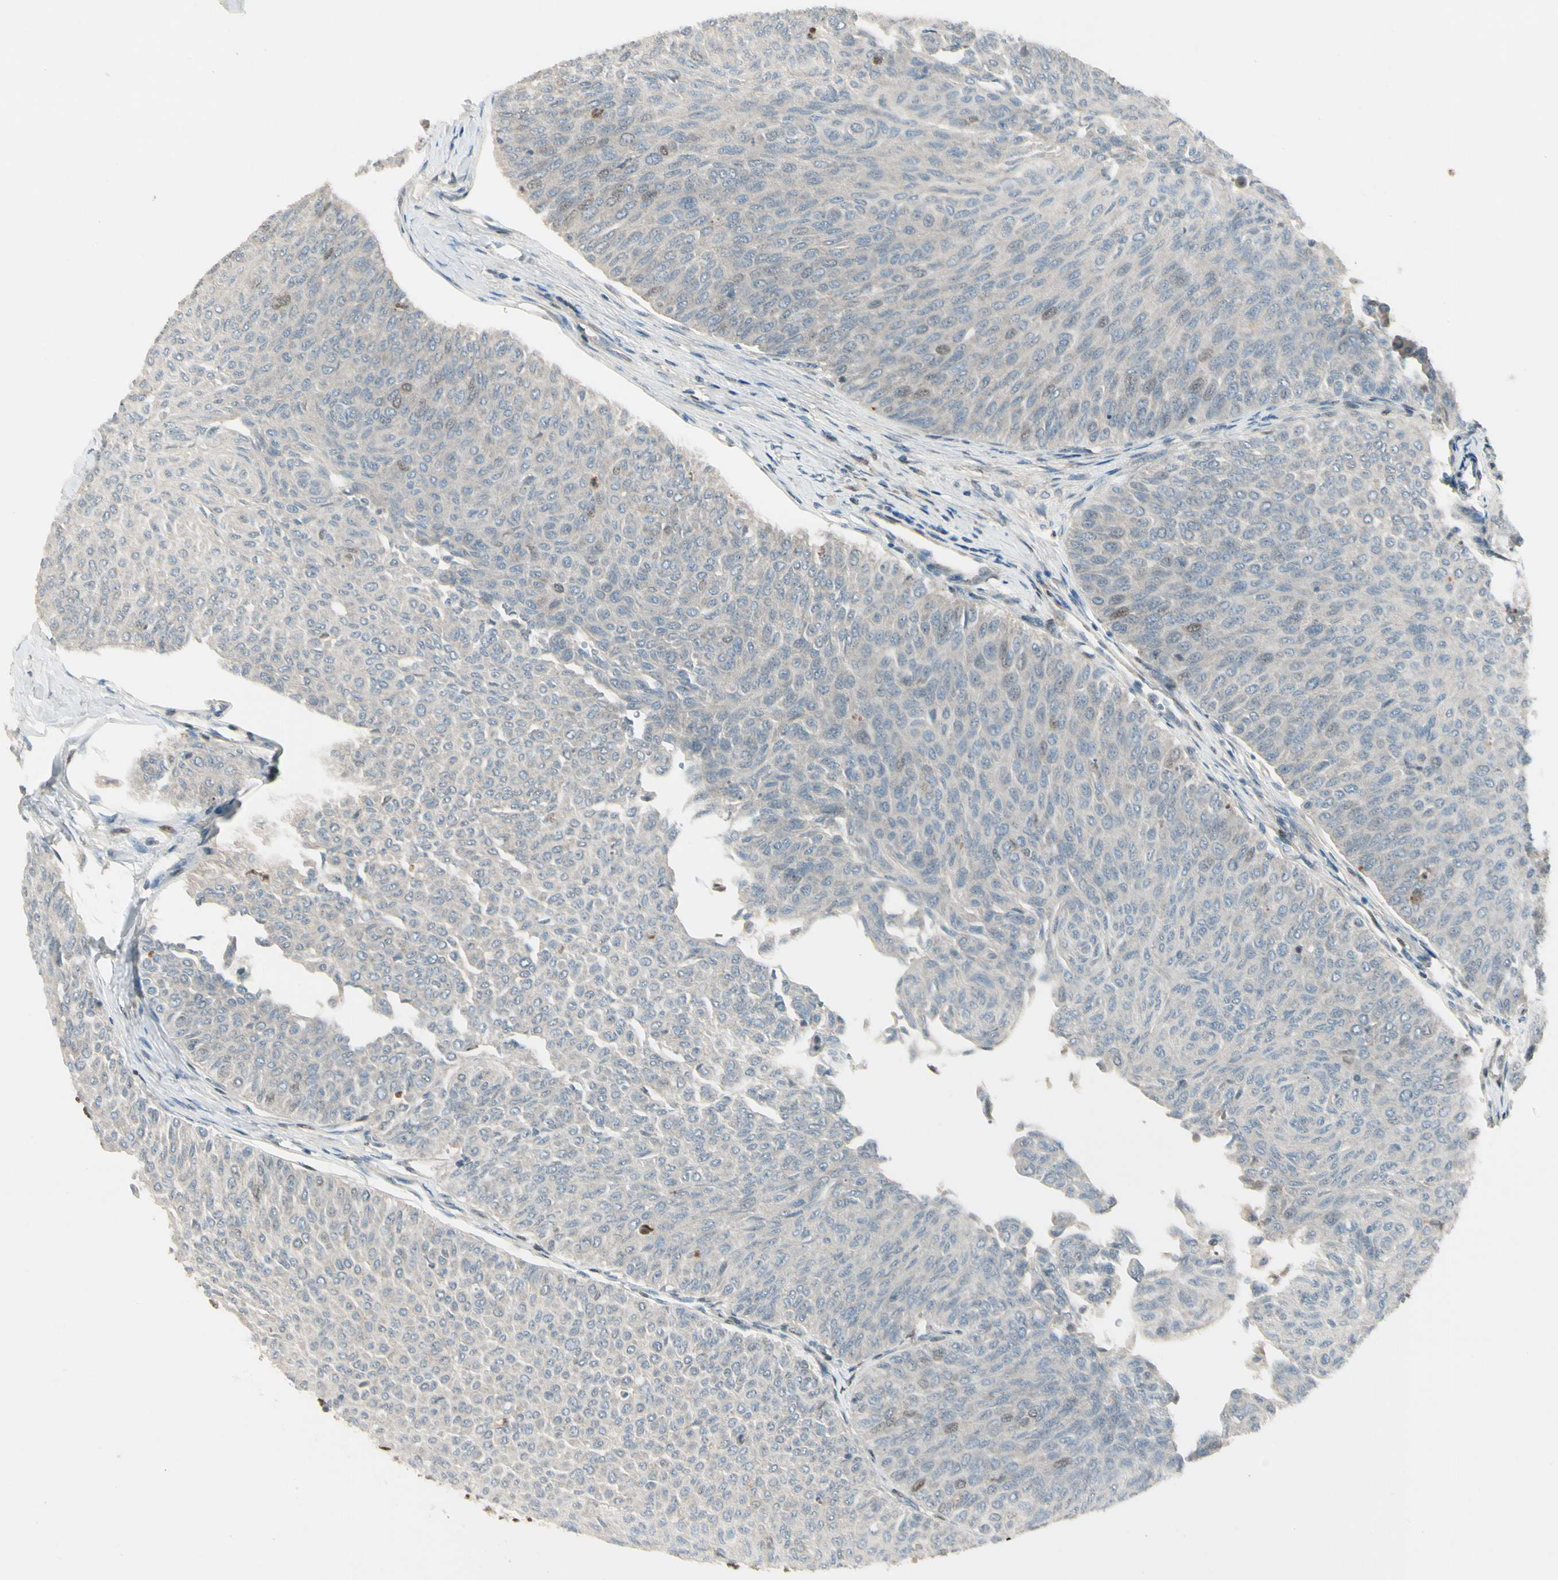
{"staining": {"intensity": "weak", "quantity": "<25%", "location": "nuclear"}, "tissue": "urothelial cancer", "cell_type": "Tumor cells", "image_type": "cancer", "snomed": [{"axis": "morphology", "description": "Urothelial carcinoma, Low grade"}, {"axis": "topography", "description": "Urinary bladder"}], "caption": "The IHC image has no significant expression in tumor cells of urothelial cancer tissue.", "gene": "GTF3A", "patient": {"sex": "male", "age": 78}}